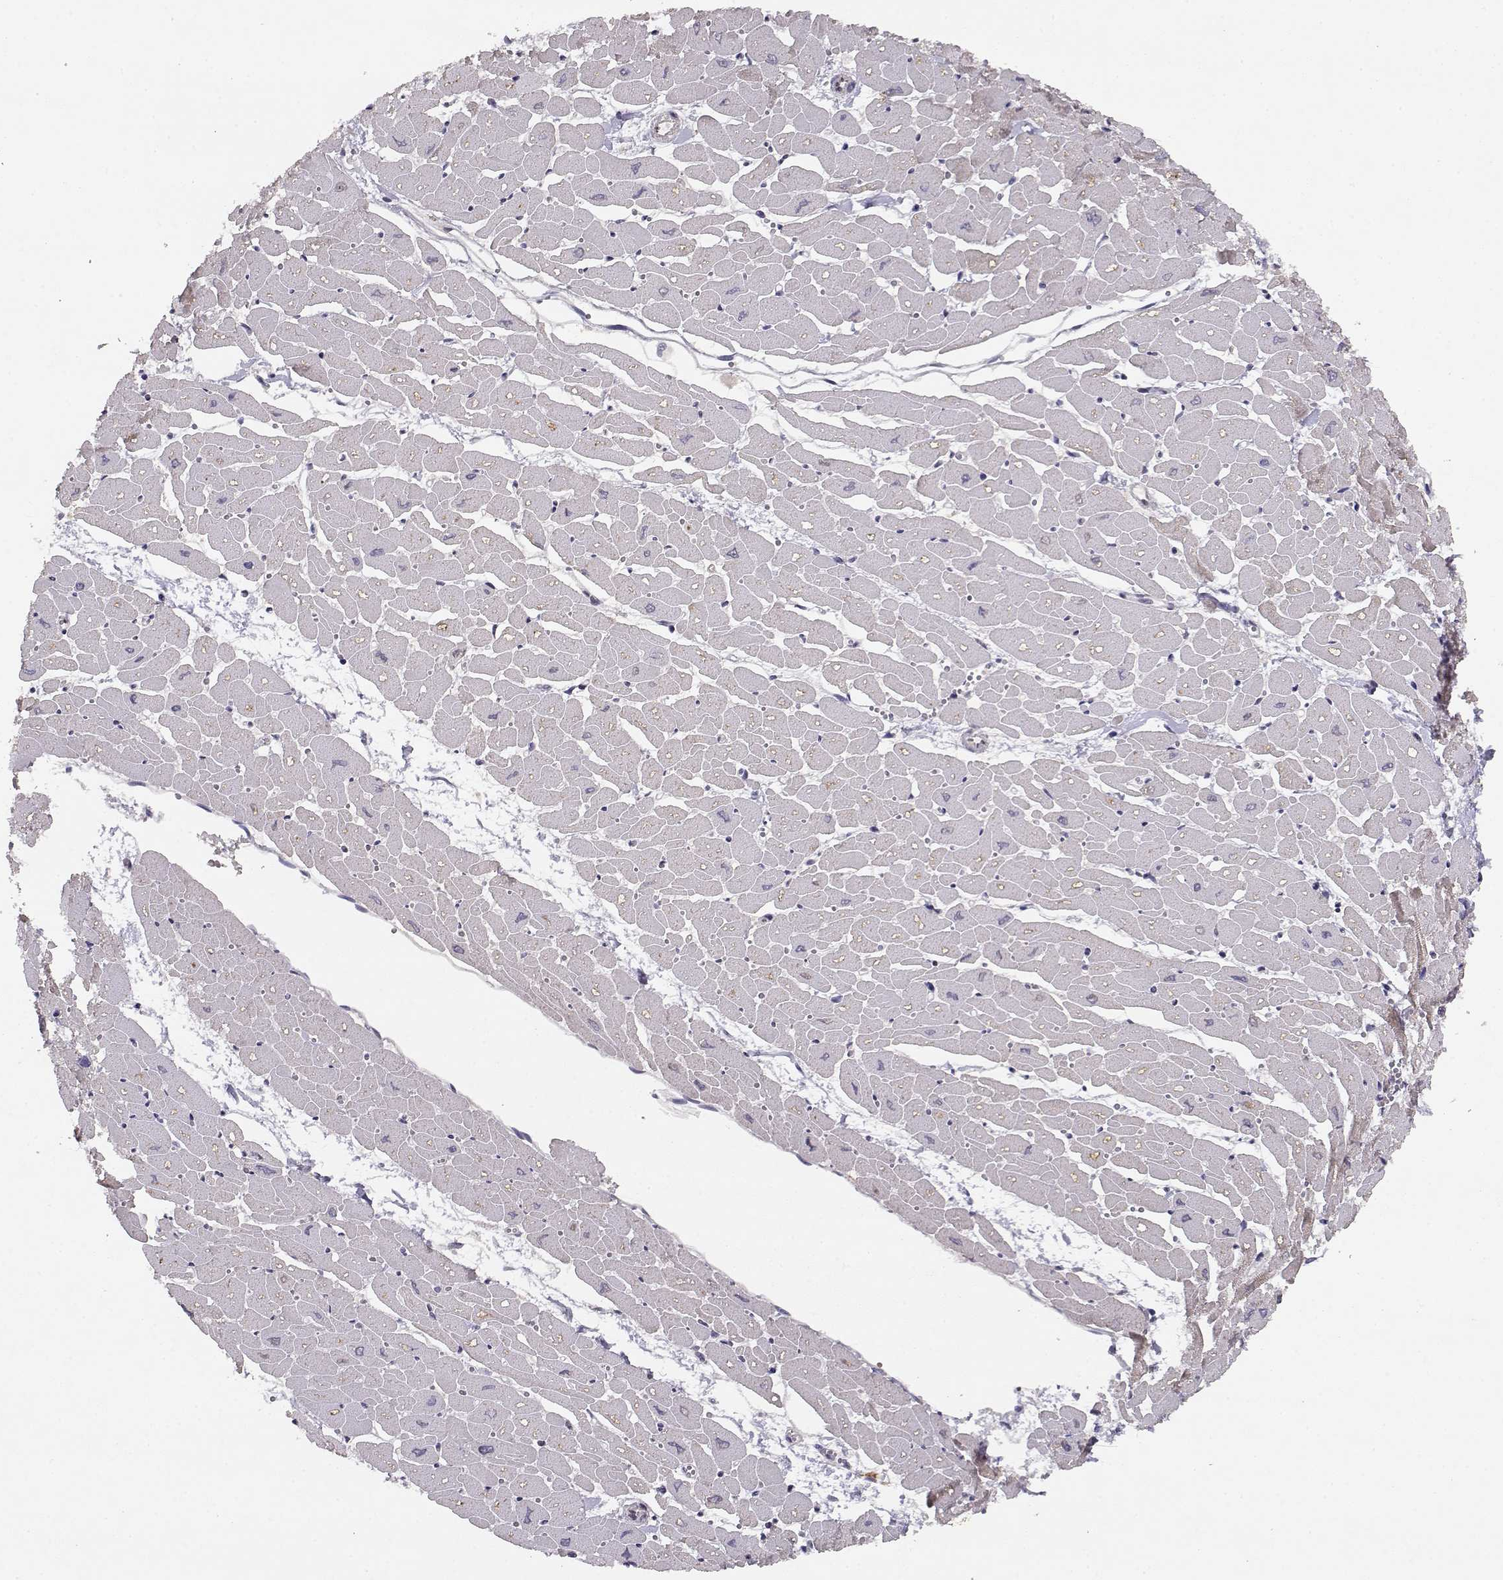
{"staining": {"intensity": "negative", "quantity": "none", "location": "none"}, "tissue": "heart muscle", "cell_type": "Cardiomyocytes", "image_type": "normal", "snomed": [{"axis": "morphology", "description": "Normal tissue, NOS"}, {"axis": "topography", "description": "Heart"}], "caption": "IHC of normal heart muscle displays no staining in cardiomyocytes.", "gene": "BMX", "patient": {"sex": "male", "age": 57}}